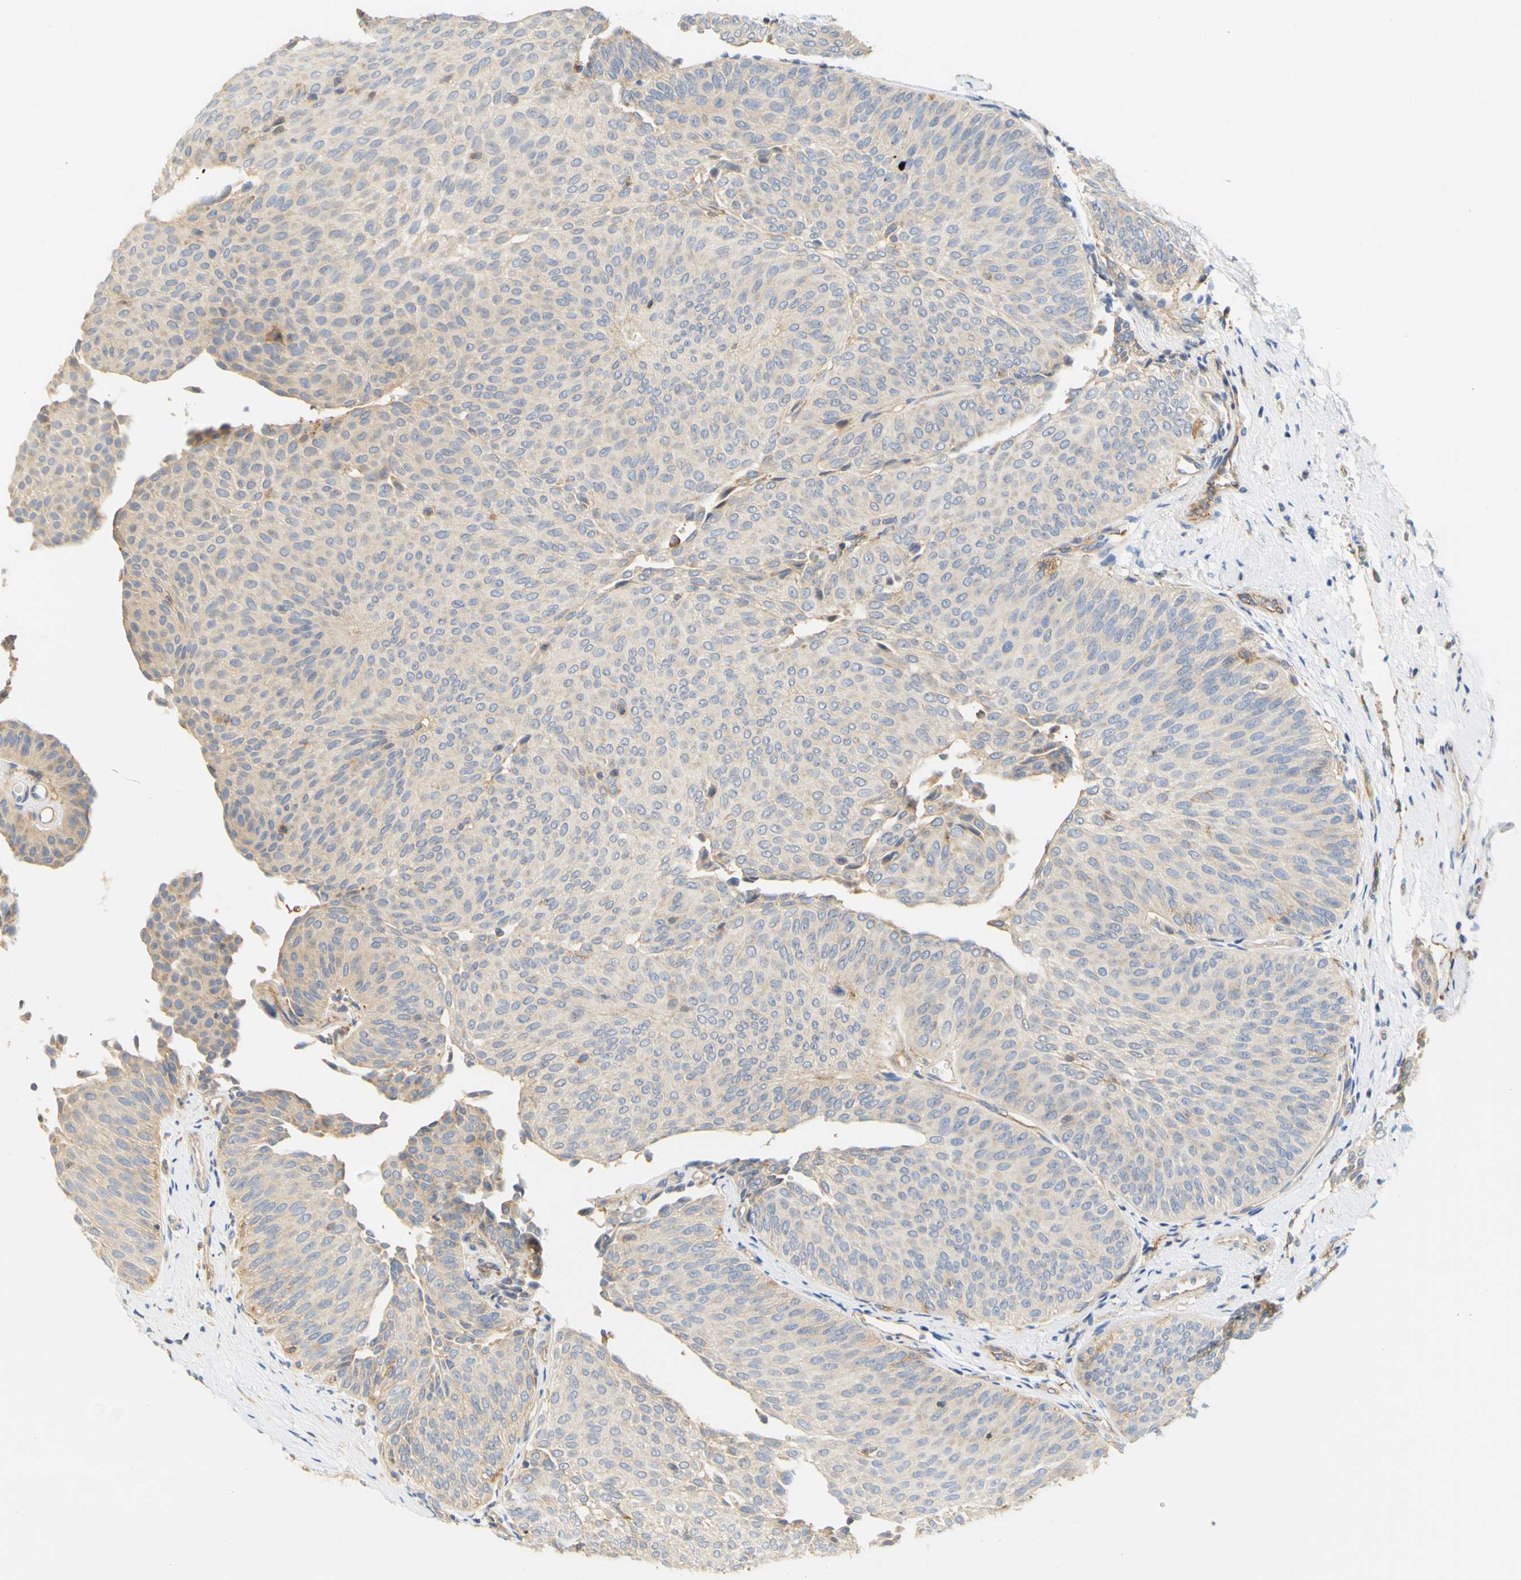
{"staining": {"intensity": "weak", "quantity": "<25%", "location": "cytoplasmic/membranous"}, "tissue": "urothelial cancer", "cell_type": "Tumor cells", "image_type": "cancer", "snomed": [{"axis": "morphology", "description": "Urothelial carcinoma, Low grade"}, {"axis": "topography", "description": "Urinary bladder"}], "caption": "Histopathology image shows no significant protein positivity in tumor cells of urothelial carcinoma (low-grade).", "gene": "PCDH7", "patient": {"sex": "female", "age": 60}}